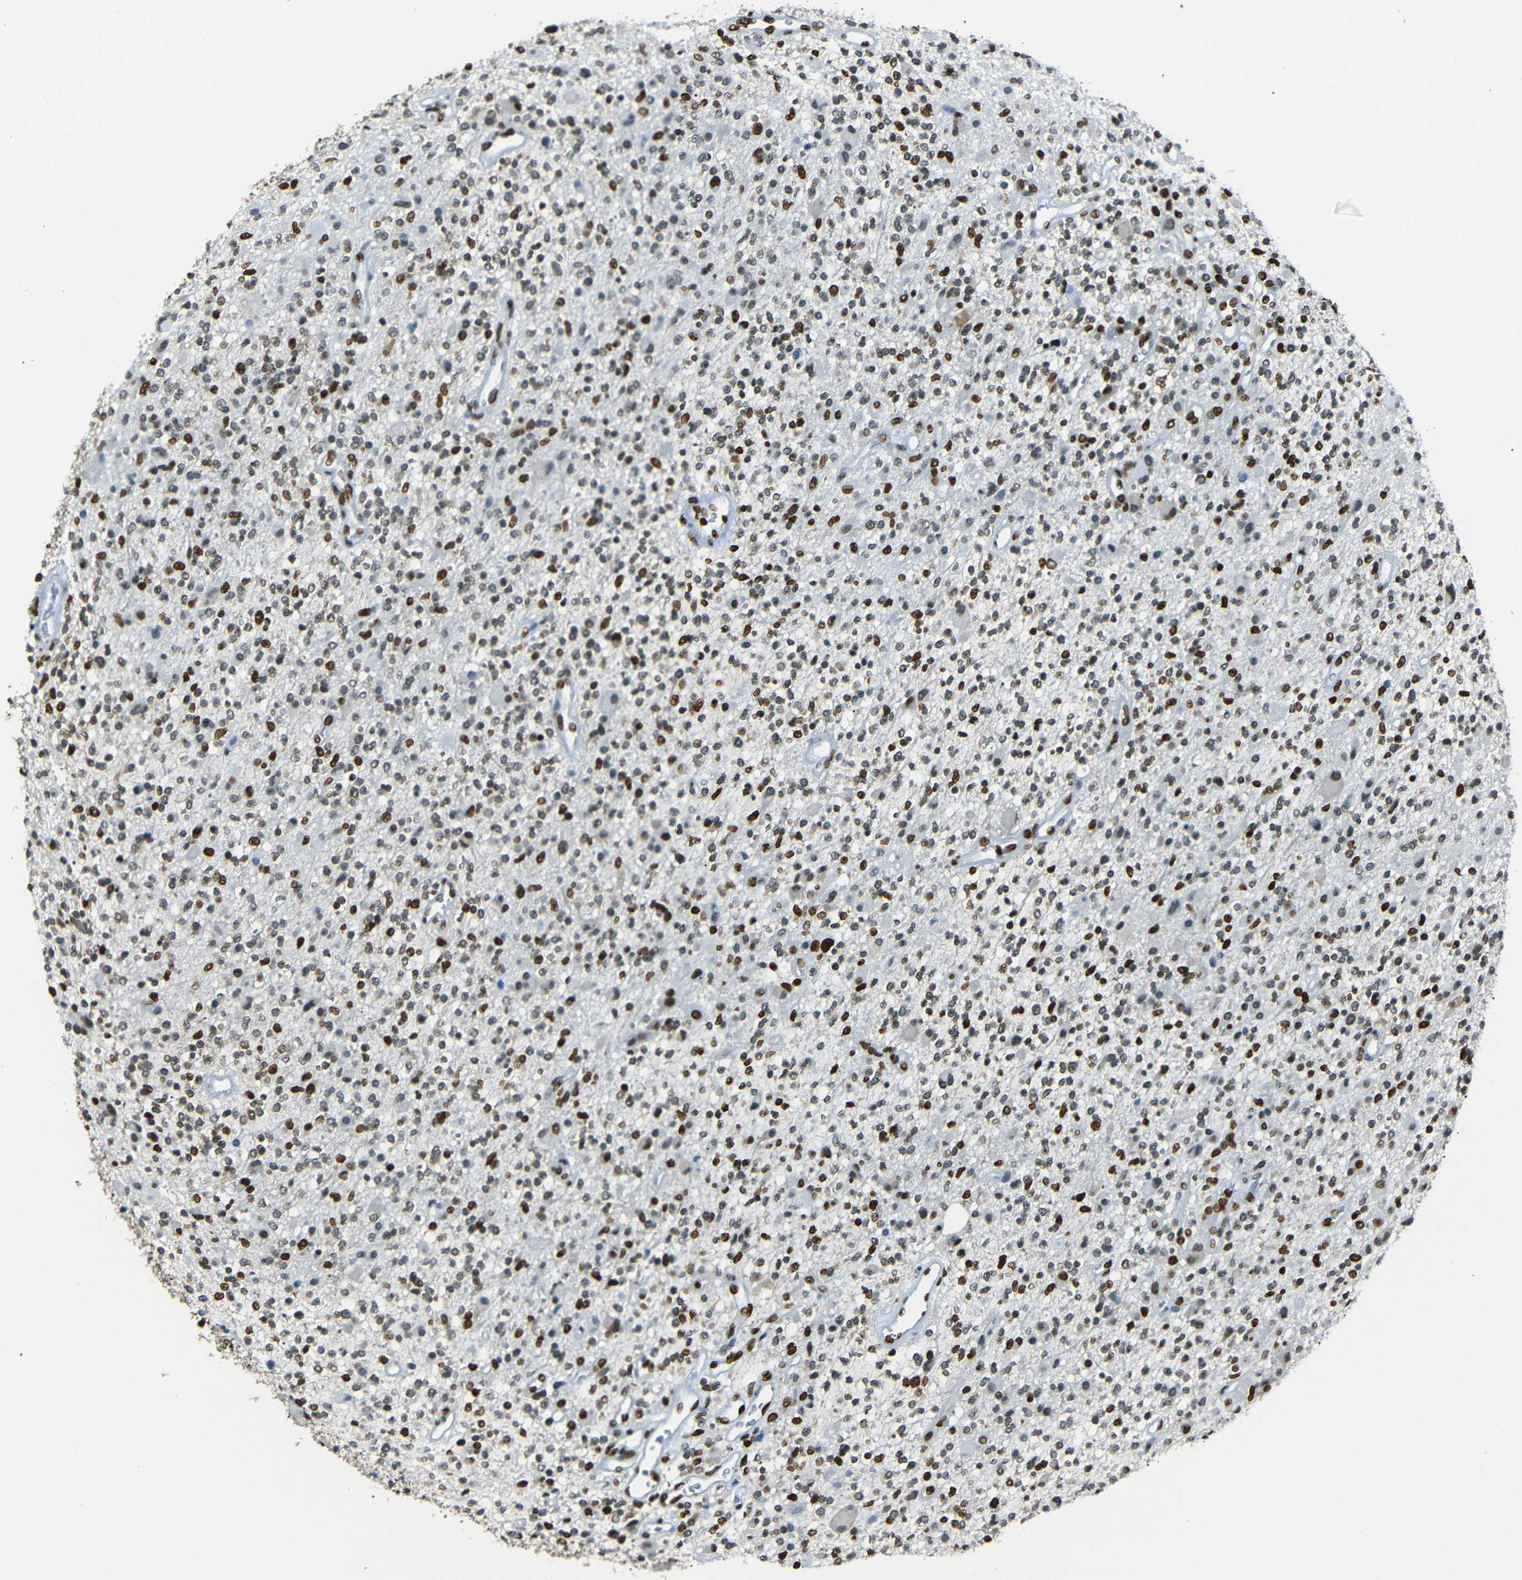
{"staining": {"intensity": "strong", "quantity": "25%-75%", "location": "nuclear"}, "tissue": "glioma", "cell_type": "Tumor cells", "image_type": "cancer", "snomed": [{"axis": "morphology", "description": "Glioma, malignant, High grade"}, {"axis": "topography", "description": "Brain"}], "caption": "Glioma was stained to show a protein in brown. There is high levels of strong nuclear expression in about 25%-75% of tumor cells.", "gene": "HMGN1", "patient": {"sex": "male", "age": 48}}